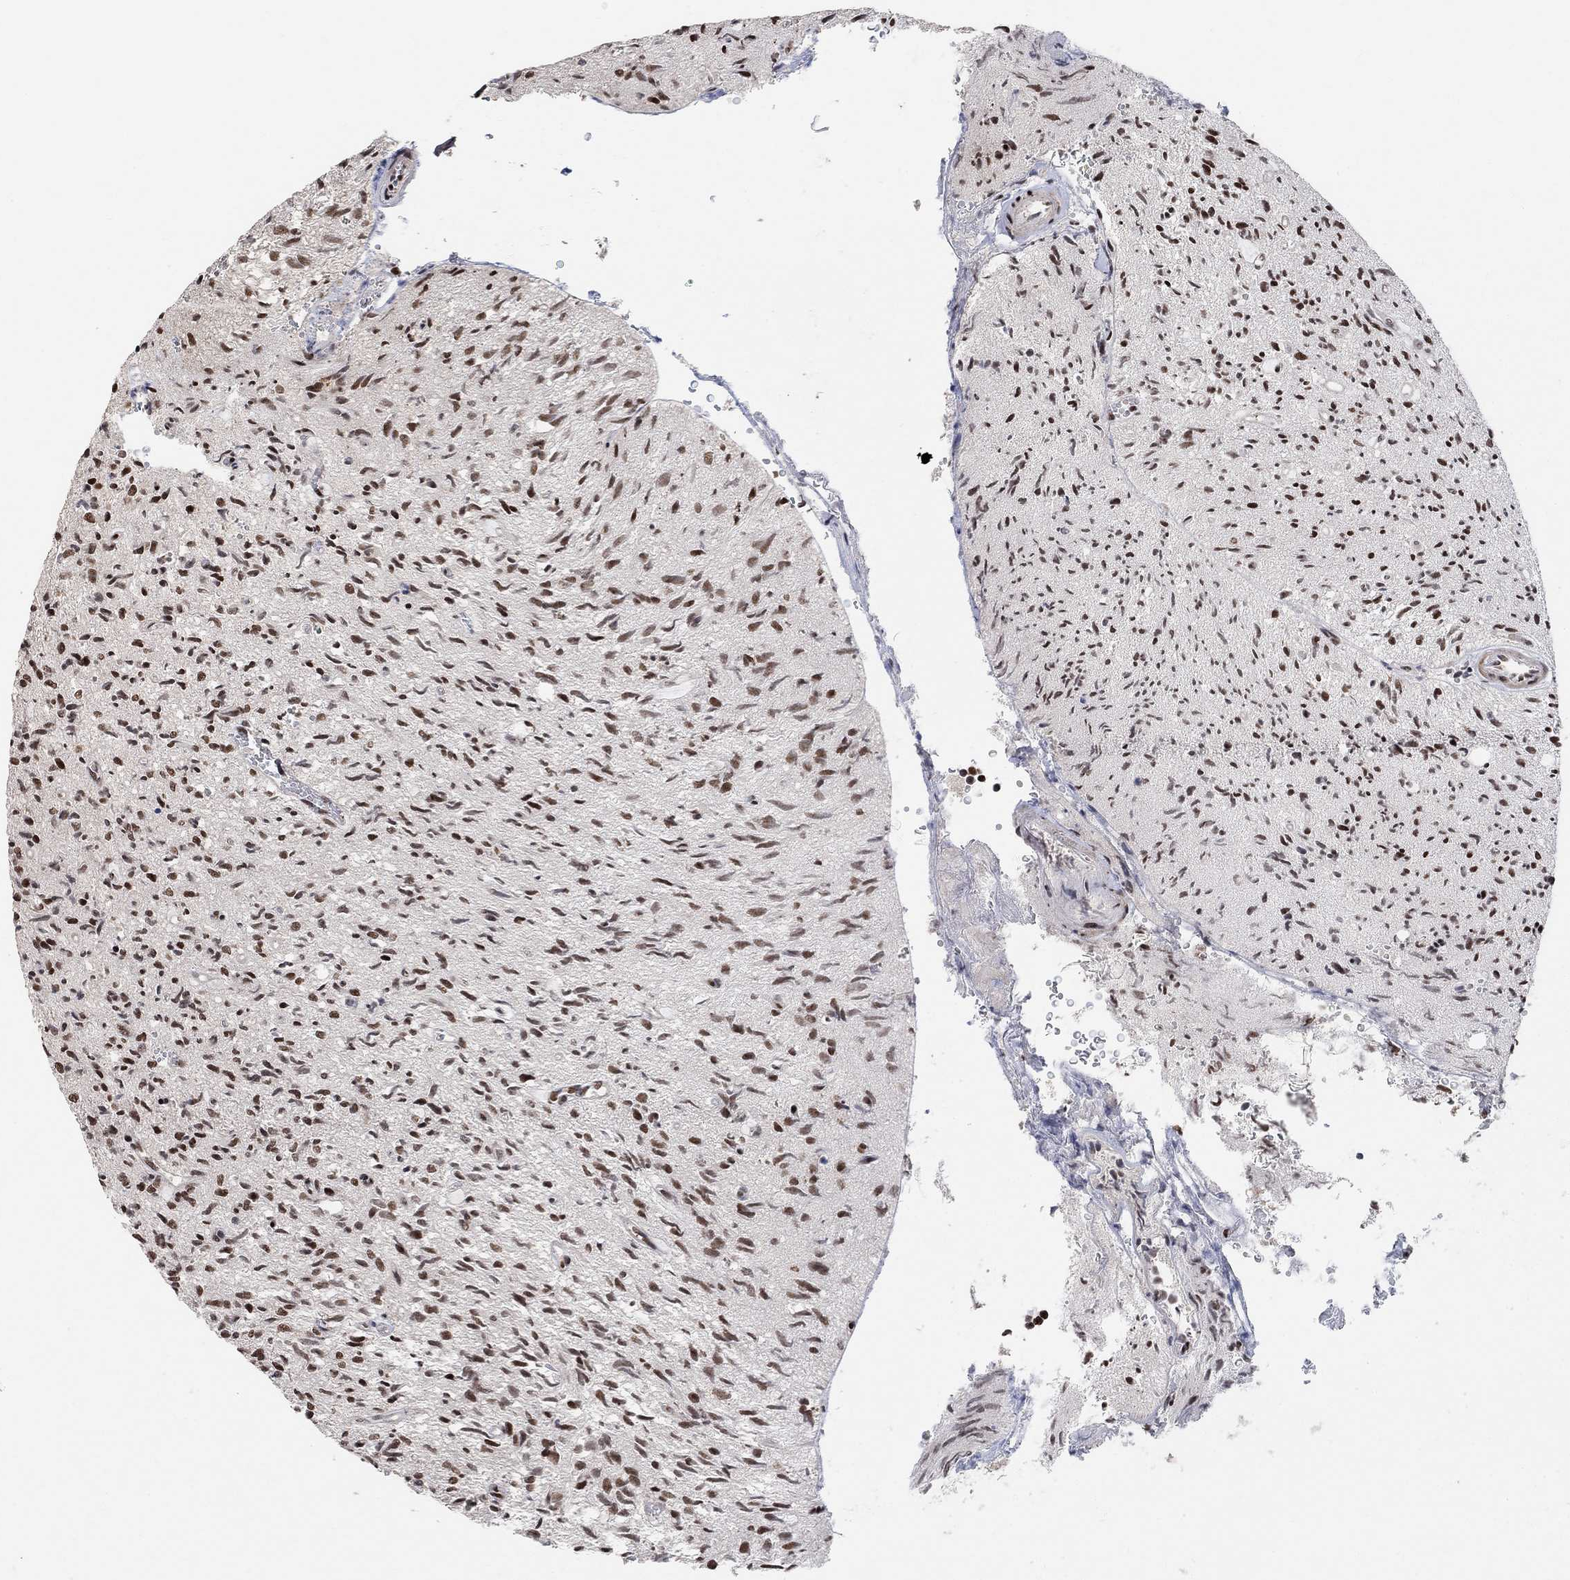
{"staining": {"intensity": "strong", "quantity": "25%-75%", "location": "nuclear"}, "tissue": "glioma", "cell_type": "Tumor cells", "image_type": "cancer", "snomed": [{"axis": "morphology", "description": "Glioma, malignant, High grade"}, {"axis": "topography", "description": "Brain"}], "caption": "This is an image of immunohistochemistry staining of glioma, which shows strong positivity in the nuclear of tumor cells.", "gene": "E4F1", "patient": {"sex": "male", "age": 64}}